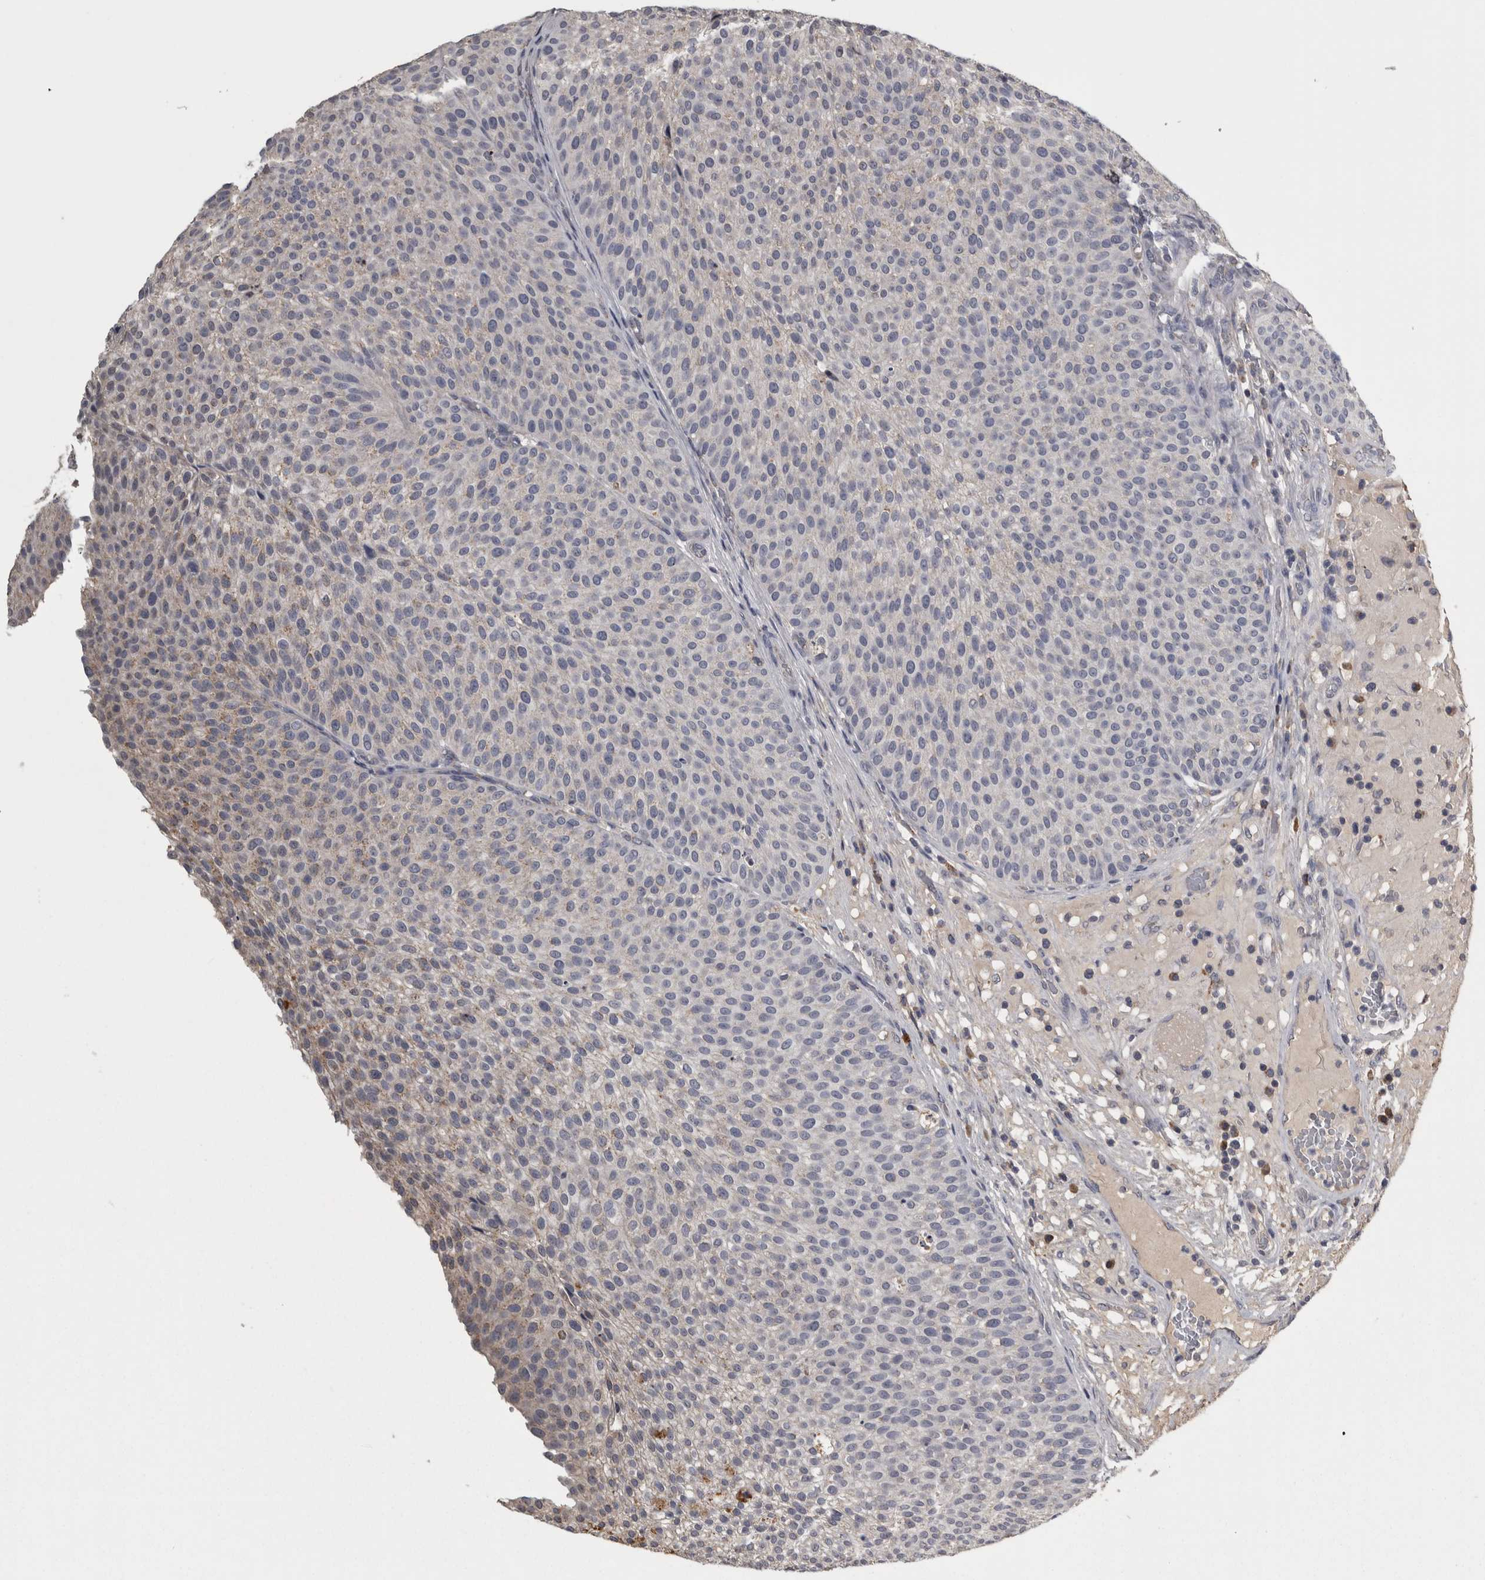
{"staining": {"intensity": "negative", "quantity": "none", "location": "none"}, "tissue": "urothelial cancer", "cell_type": "Tumor cells", "image_type": "cancer", "snomed": [{"axis": "morphology", "description": "Normal tissue, NOS"}, {"axis": "morphology", "description": "Urothelial carcinoma, Low grade"}, {"axis": "topography", "description": "Smooth muscle"}, {"axis": "topography", "description": "Urinary bladder"}], "caption": "Human urothelial cancer stained for a protein using immunohistochemistry demonstrates no positivity in tumor cells.", "gene": "FRK", "patient": {"sex": "male", "age": 60}}